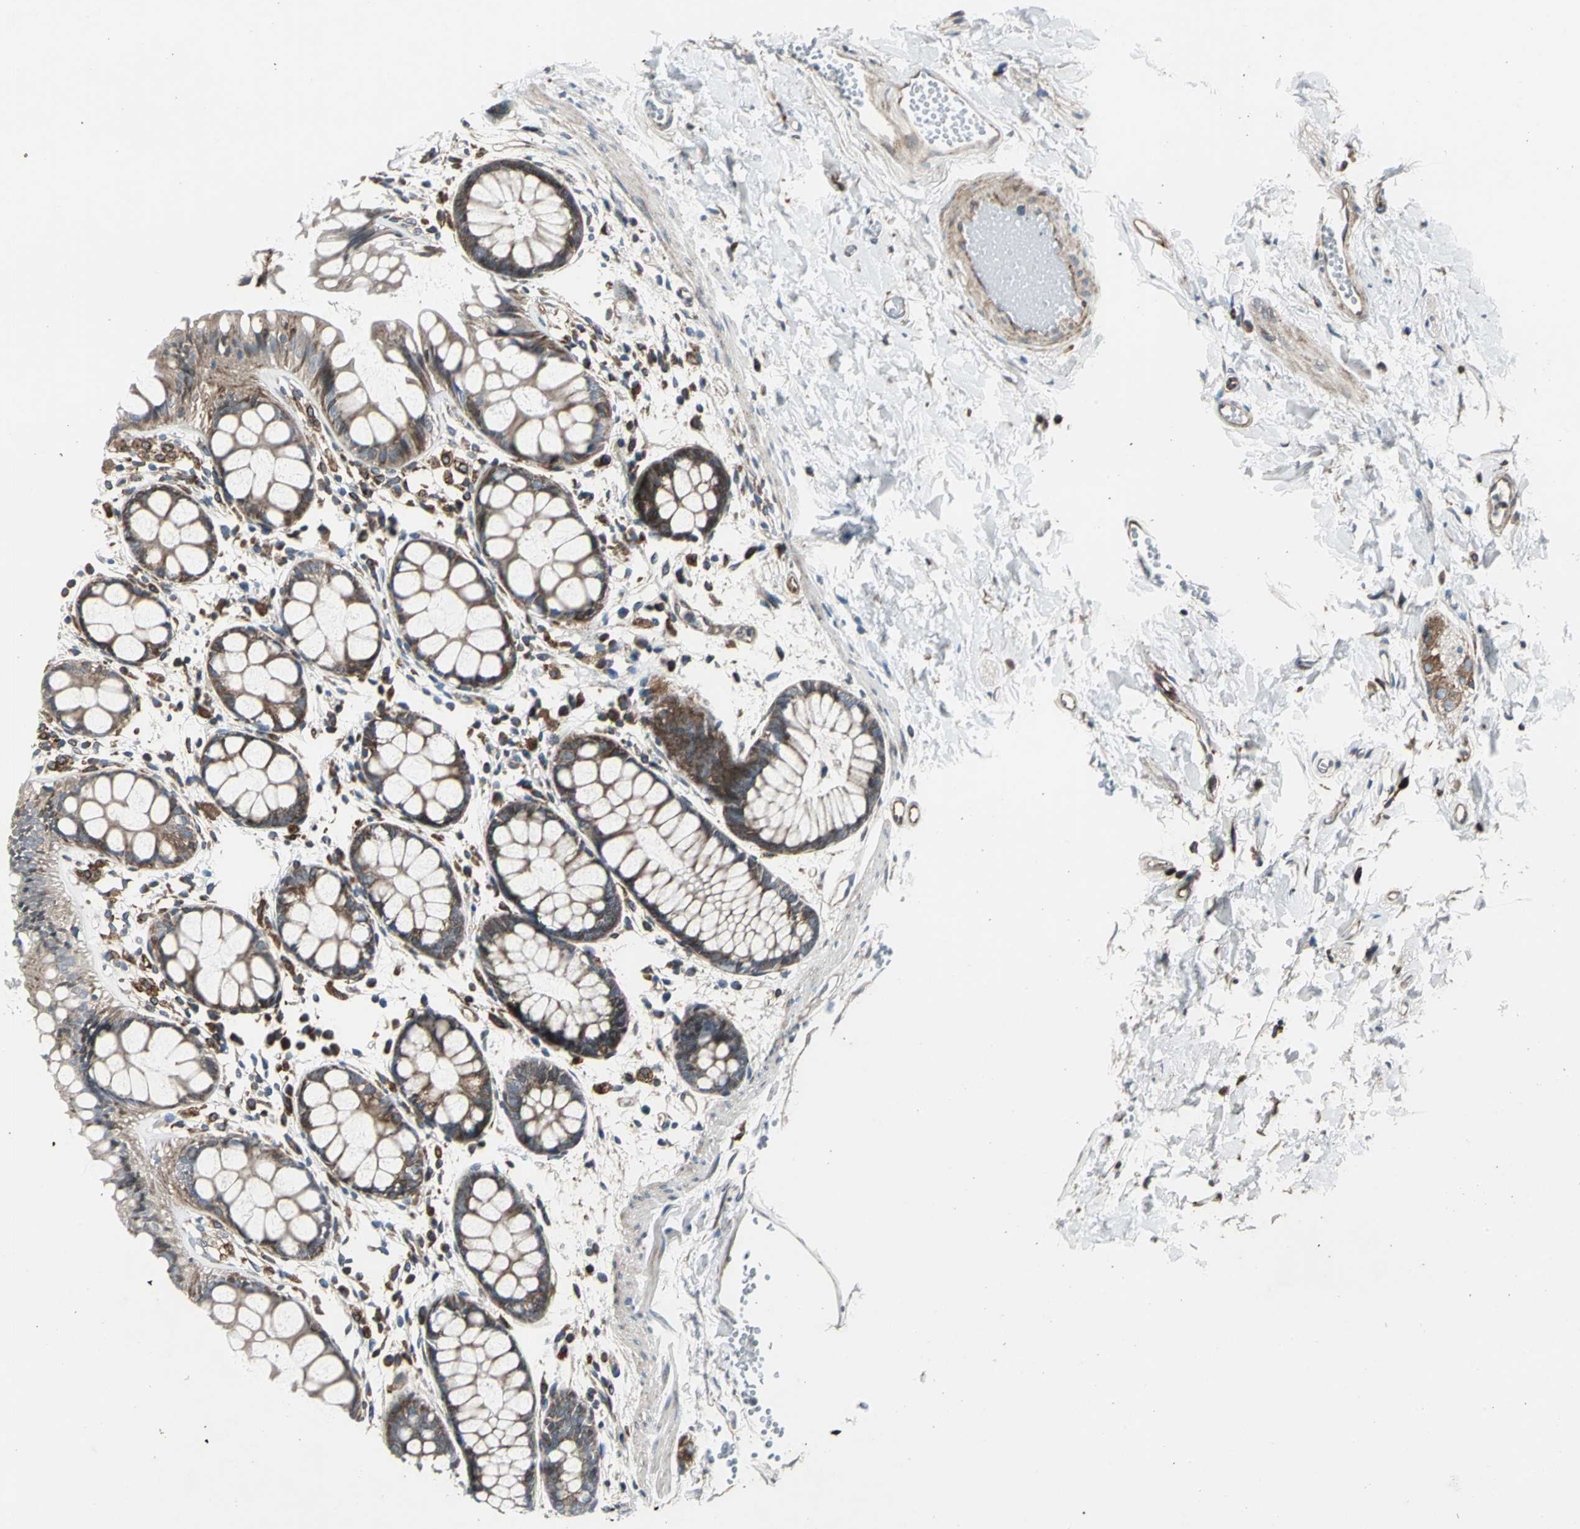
{"staining": {"intensity": "strong", "quantity": ">75%", "location": "cytoplasmic/membranous"}, "tissue": "rectum", "cell_type": "Glandular cells", "image_type": "normal", "snomed": [{"axis": "morphology", "description": "Normal tissue, NOS"}, {"axis": "topography", "description": "Rectum"}], "caption": "The image displays a brown stain indicating the presence of a protein in the cytoplasmic/membranous of glandular cells in rectum.", "gene": "HTATIP2", "patient": {"sex": "female", "age": 66}}